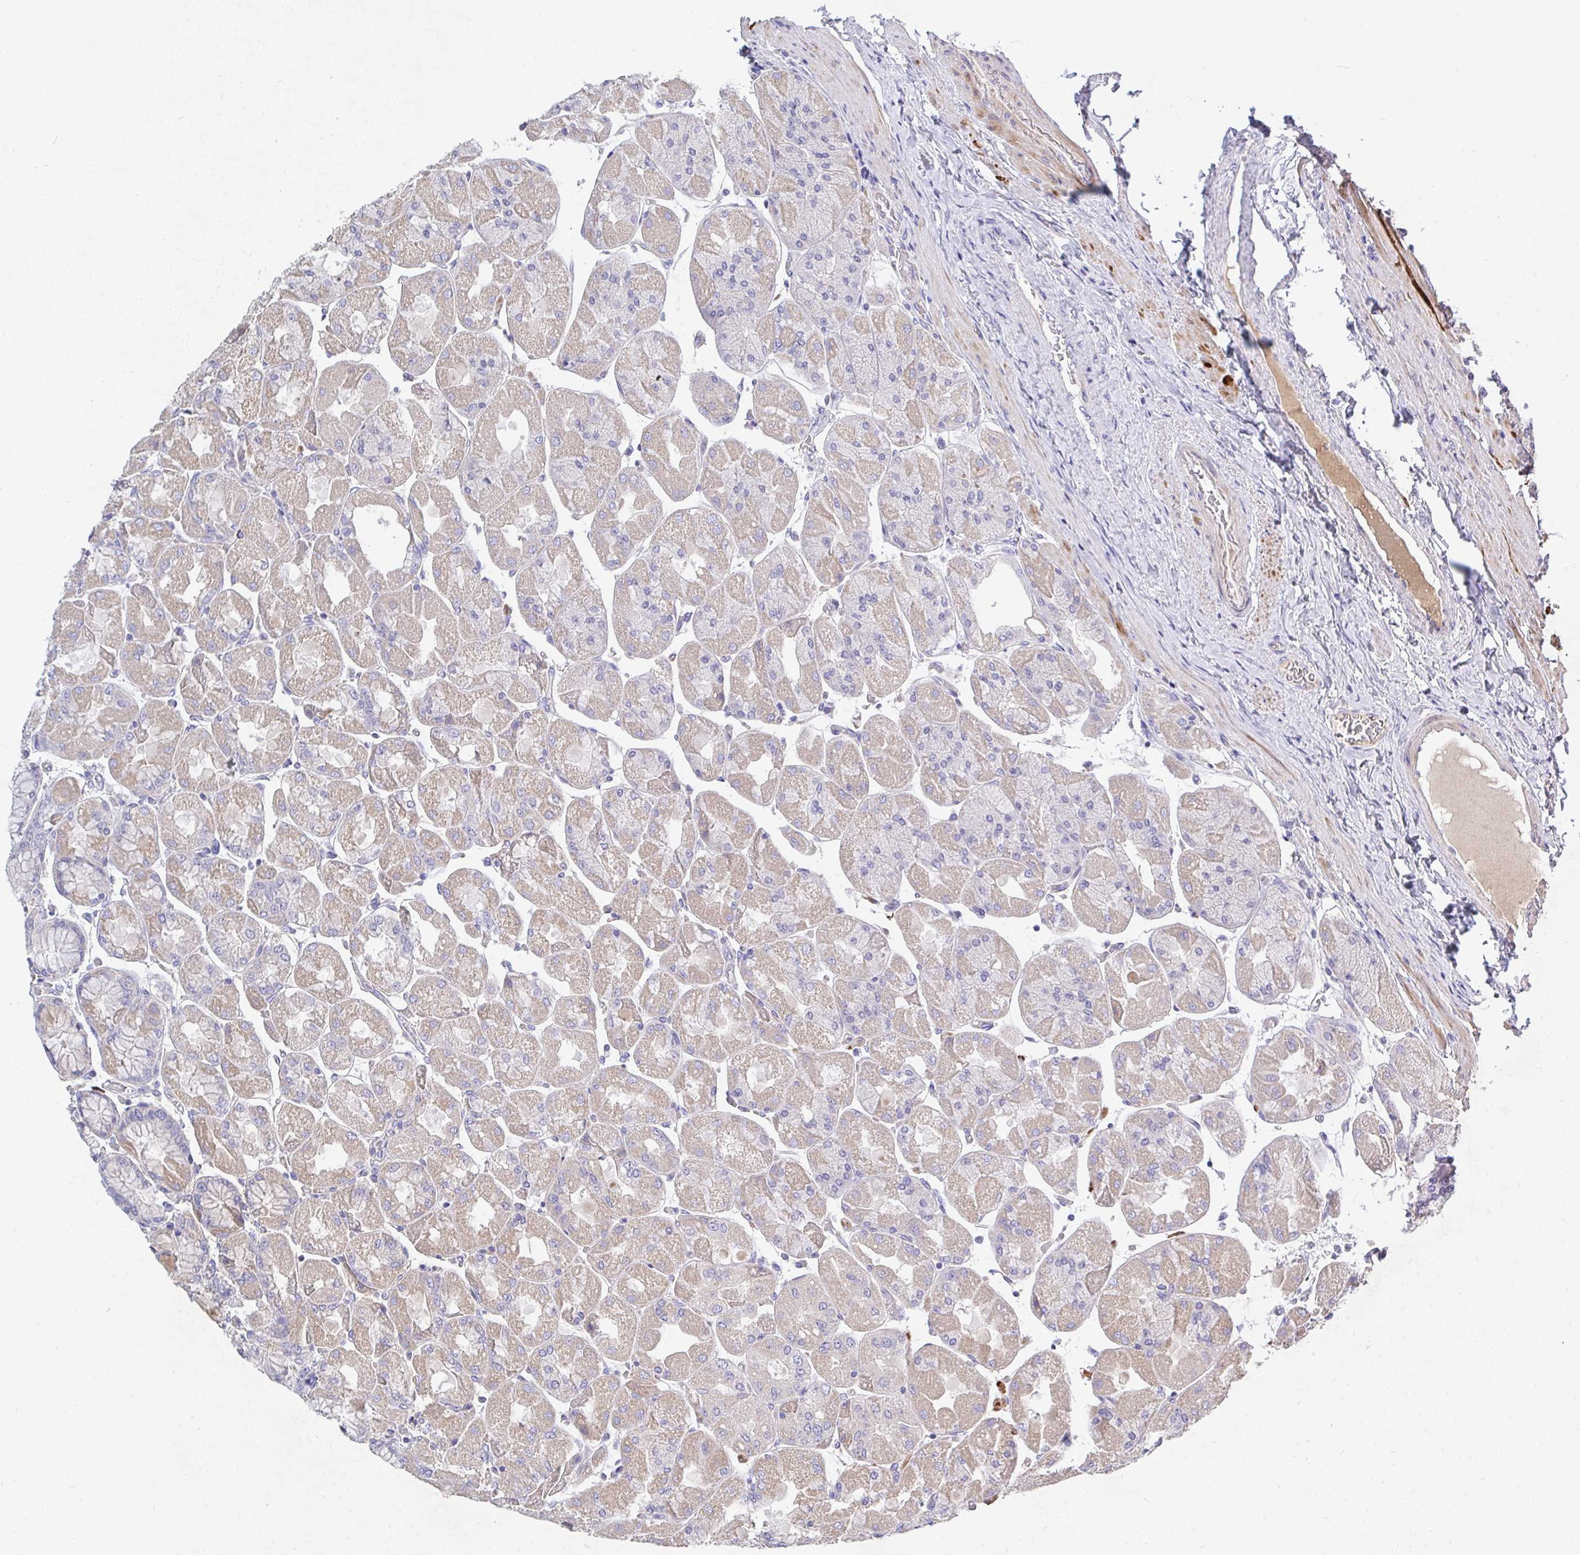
{"staining": {"intensity": "strong", "quantity": "<25%", "location": "cytoplasmic/membranous"}, "tissue": "stomach", "cell_type": "Glandular cells", "image_type": "normal", "snomed": [{"axis": "morphology", "description": "Normal tissue, NOS"}, {"axis": "topography", "description": "Stomach"}], "caption": "Unremarkable stomach was stained to show a protein in brown. There is medium levels of strong cytoplasmic/membranous expression in approximately <25% of glandular cells. Nuclei are stained in blue.", "gene": "ZNF561", "patient": {"sex": "female", "age": 61}}